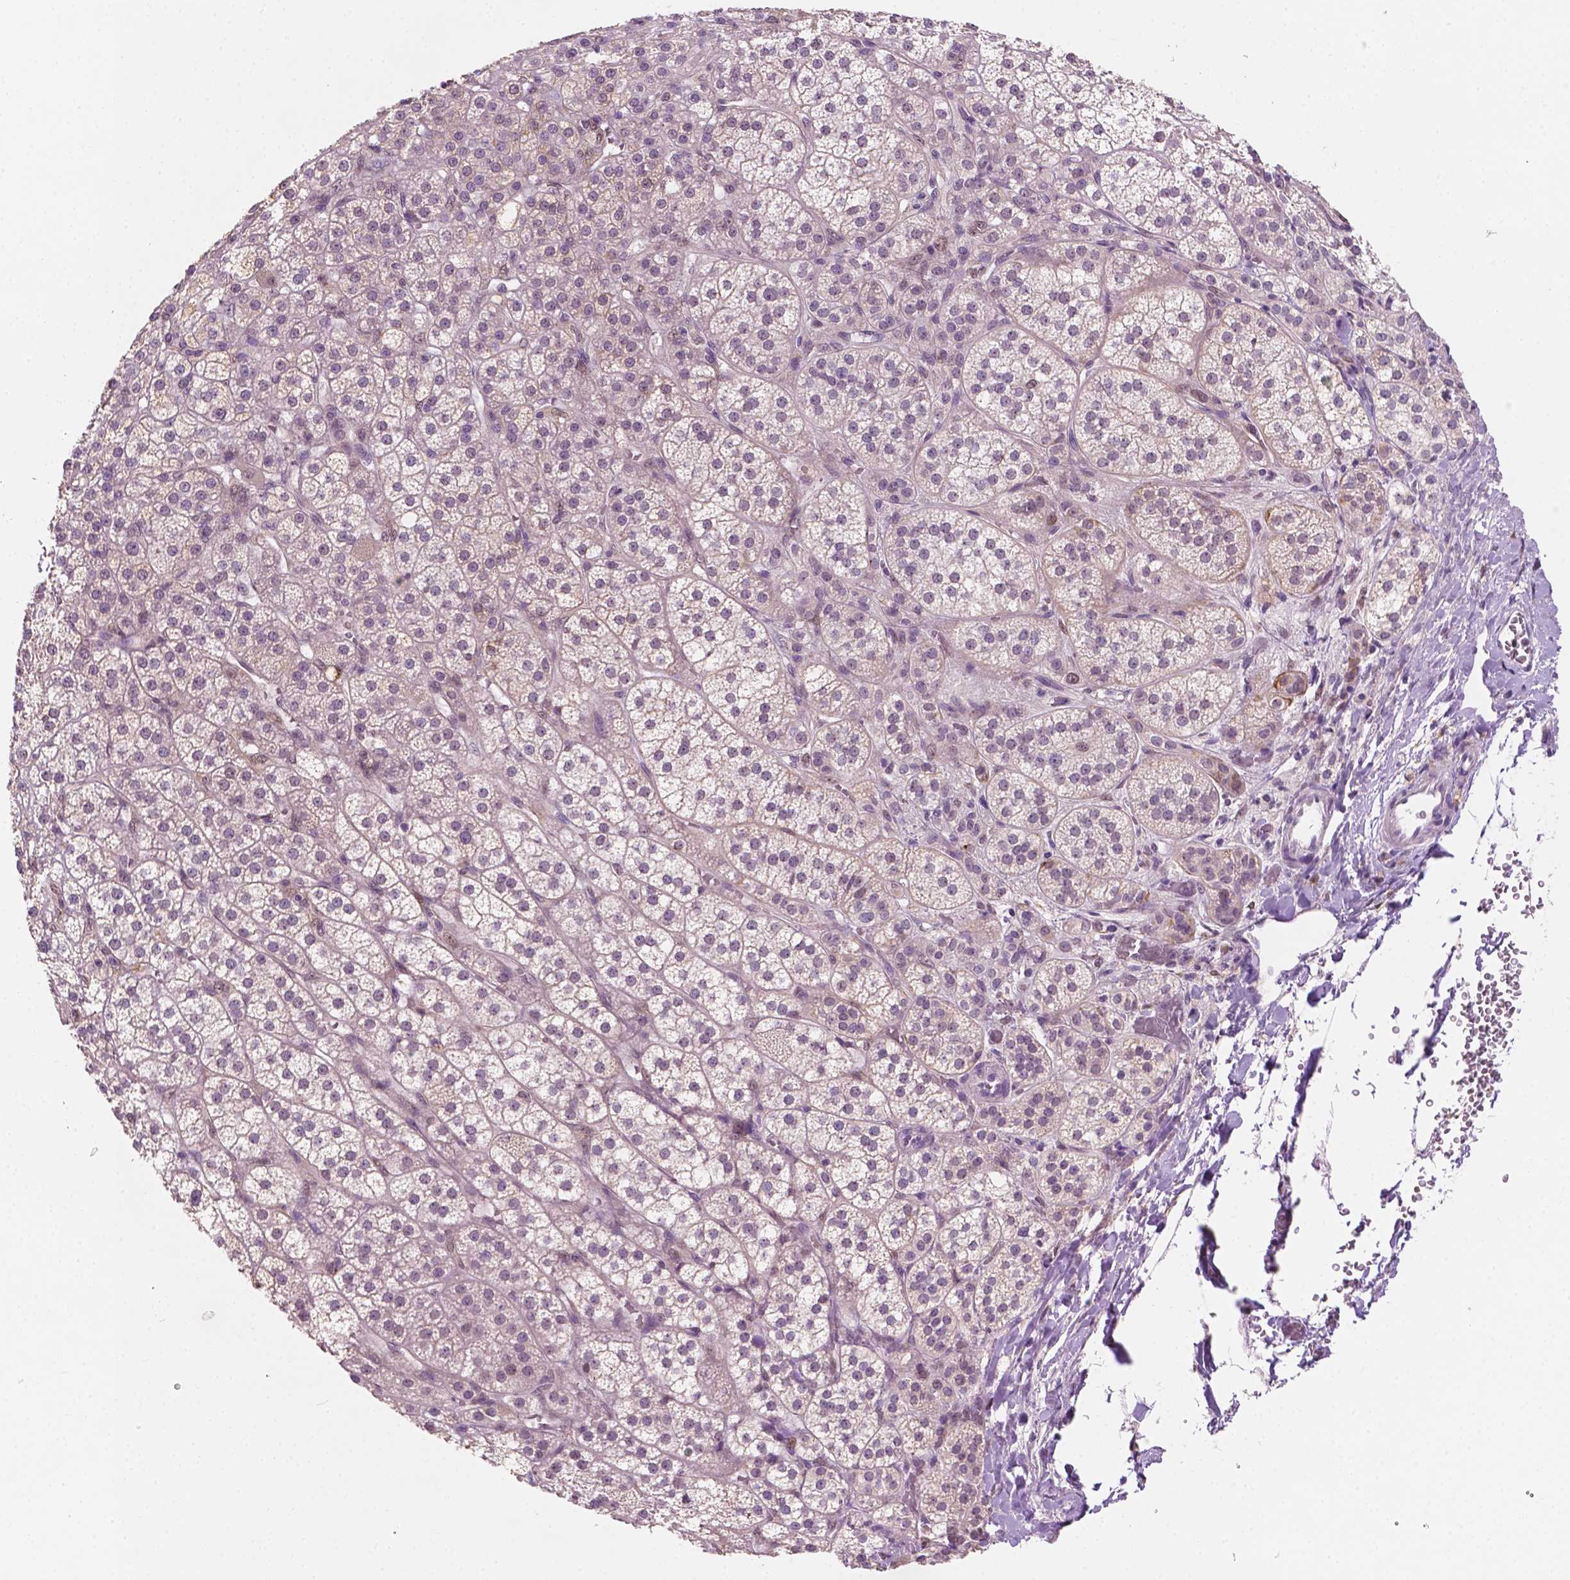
{"staining": {"intensity": "weak", "quantity": "25%-75%", "location": "cytoplasmic/membranous,nuclear"}, "tissue": "adrenal gland", "cell_type": "Glandular cells", "image_type": "normal", "snomed": [{"axis": "morphology", "description": "Normal tissue, NOS"}, {"axis": "topography", "description": "Adrenal gland"}], "caption": "Adrenal gland stained with IHC shows weak cytoplasmic/membranous,nuclear staining in about 25%-75% of glandular cells.", "gene": "SHLD3", "patient": {"sex": "female", "age": 60}}